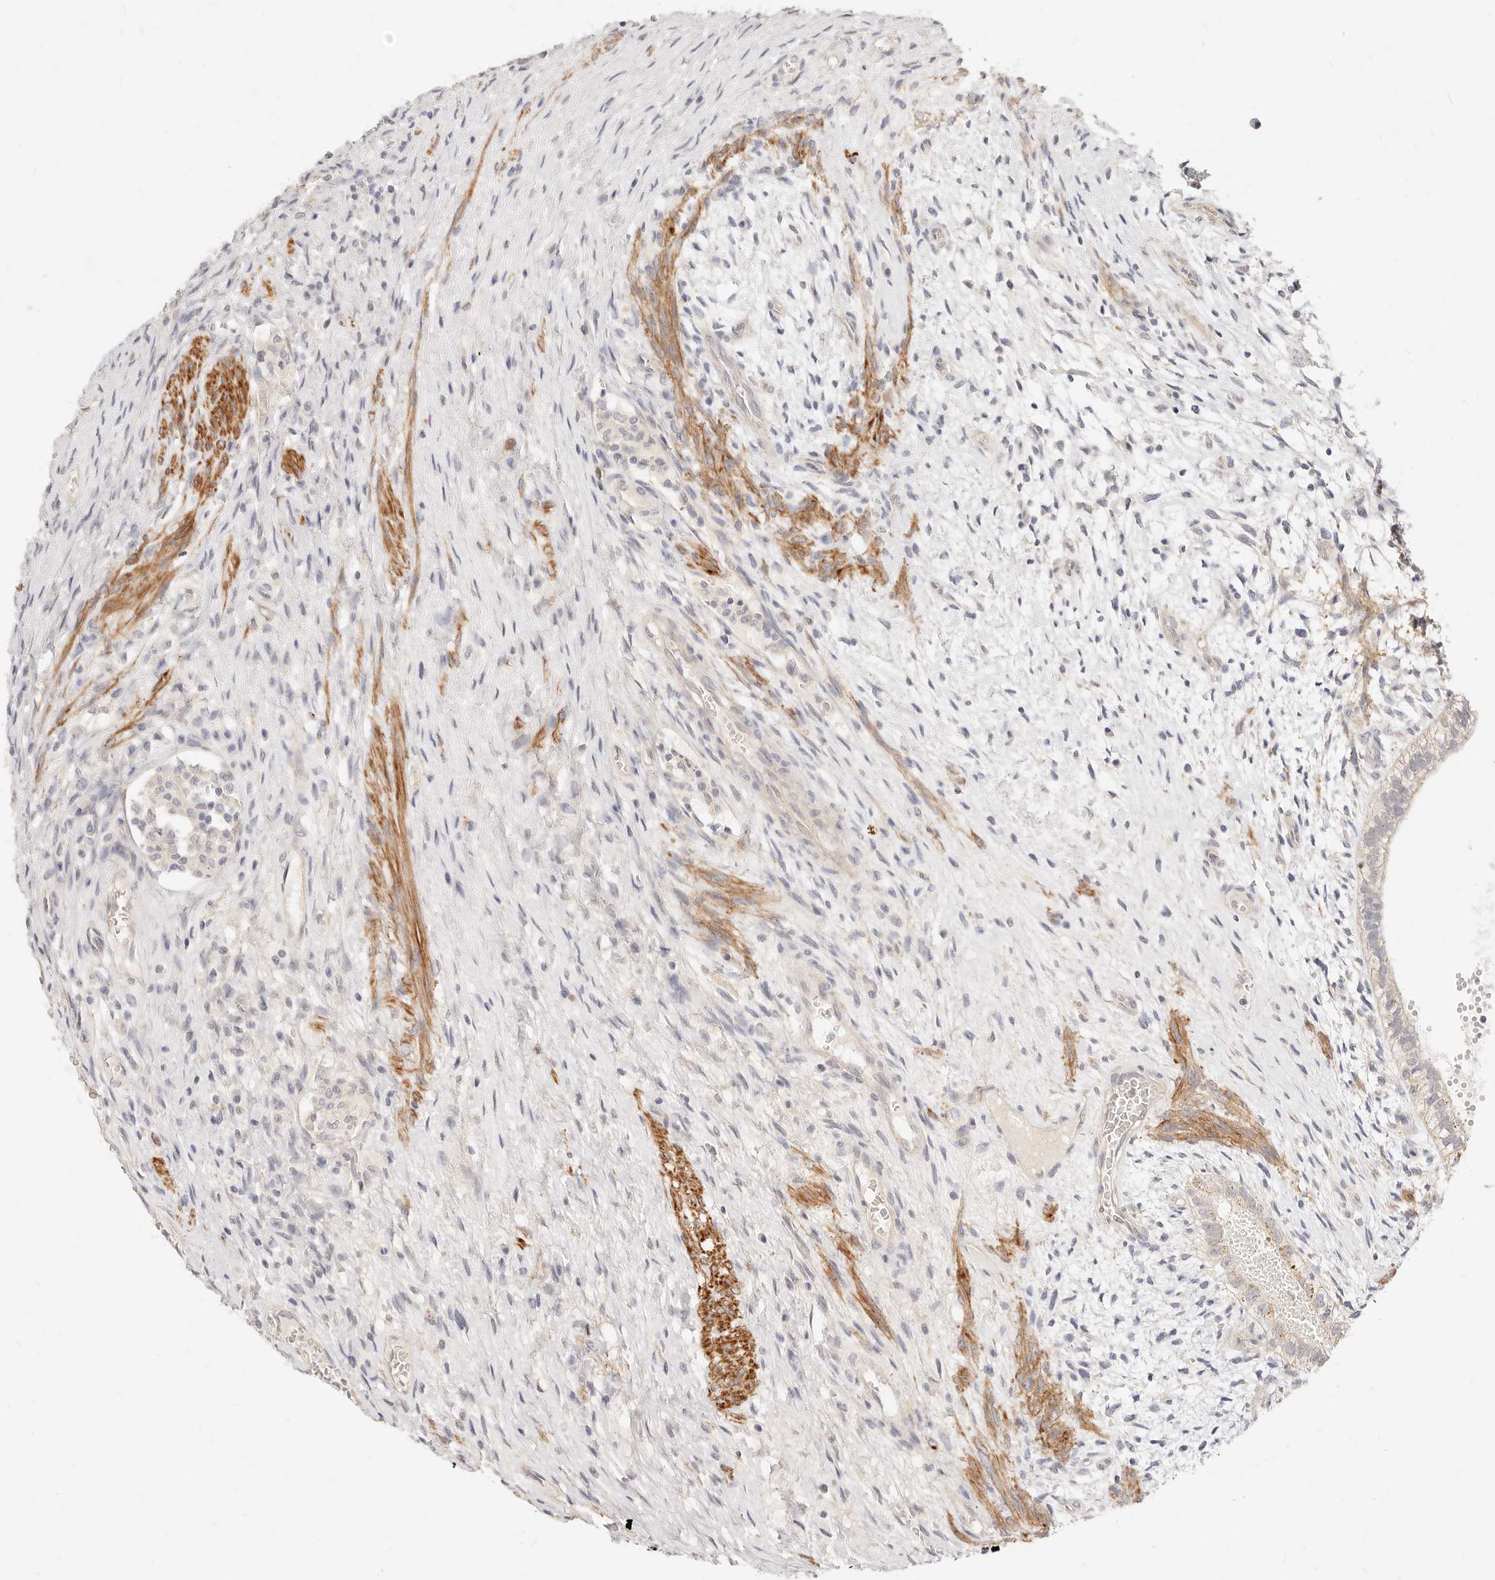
{"staining": {"intensity": "weak", "quantity": "<25%", "location": "cytoplasmic/membranous"}, "tissue": "testis cancer", "cell_type": "Tumor cells", "image_type": "cancer", "snomed": [{"axis": "morphology", "description": "Carcinoma, Embryonal, NOS"}, {"axis": "topography", "description": "Testis"}], "caption": "Testis embryonal carcinoma stained for a protein using immunohistochemistry (IHC) demonstrates no expression tumor cells.", "gene": "UBXN10", "patient": {"sex": "male", "age": 26}}